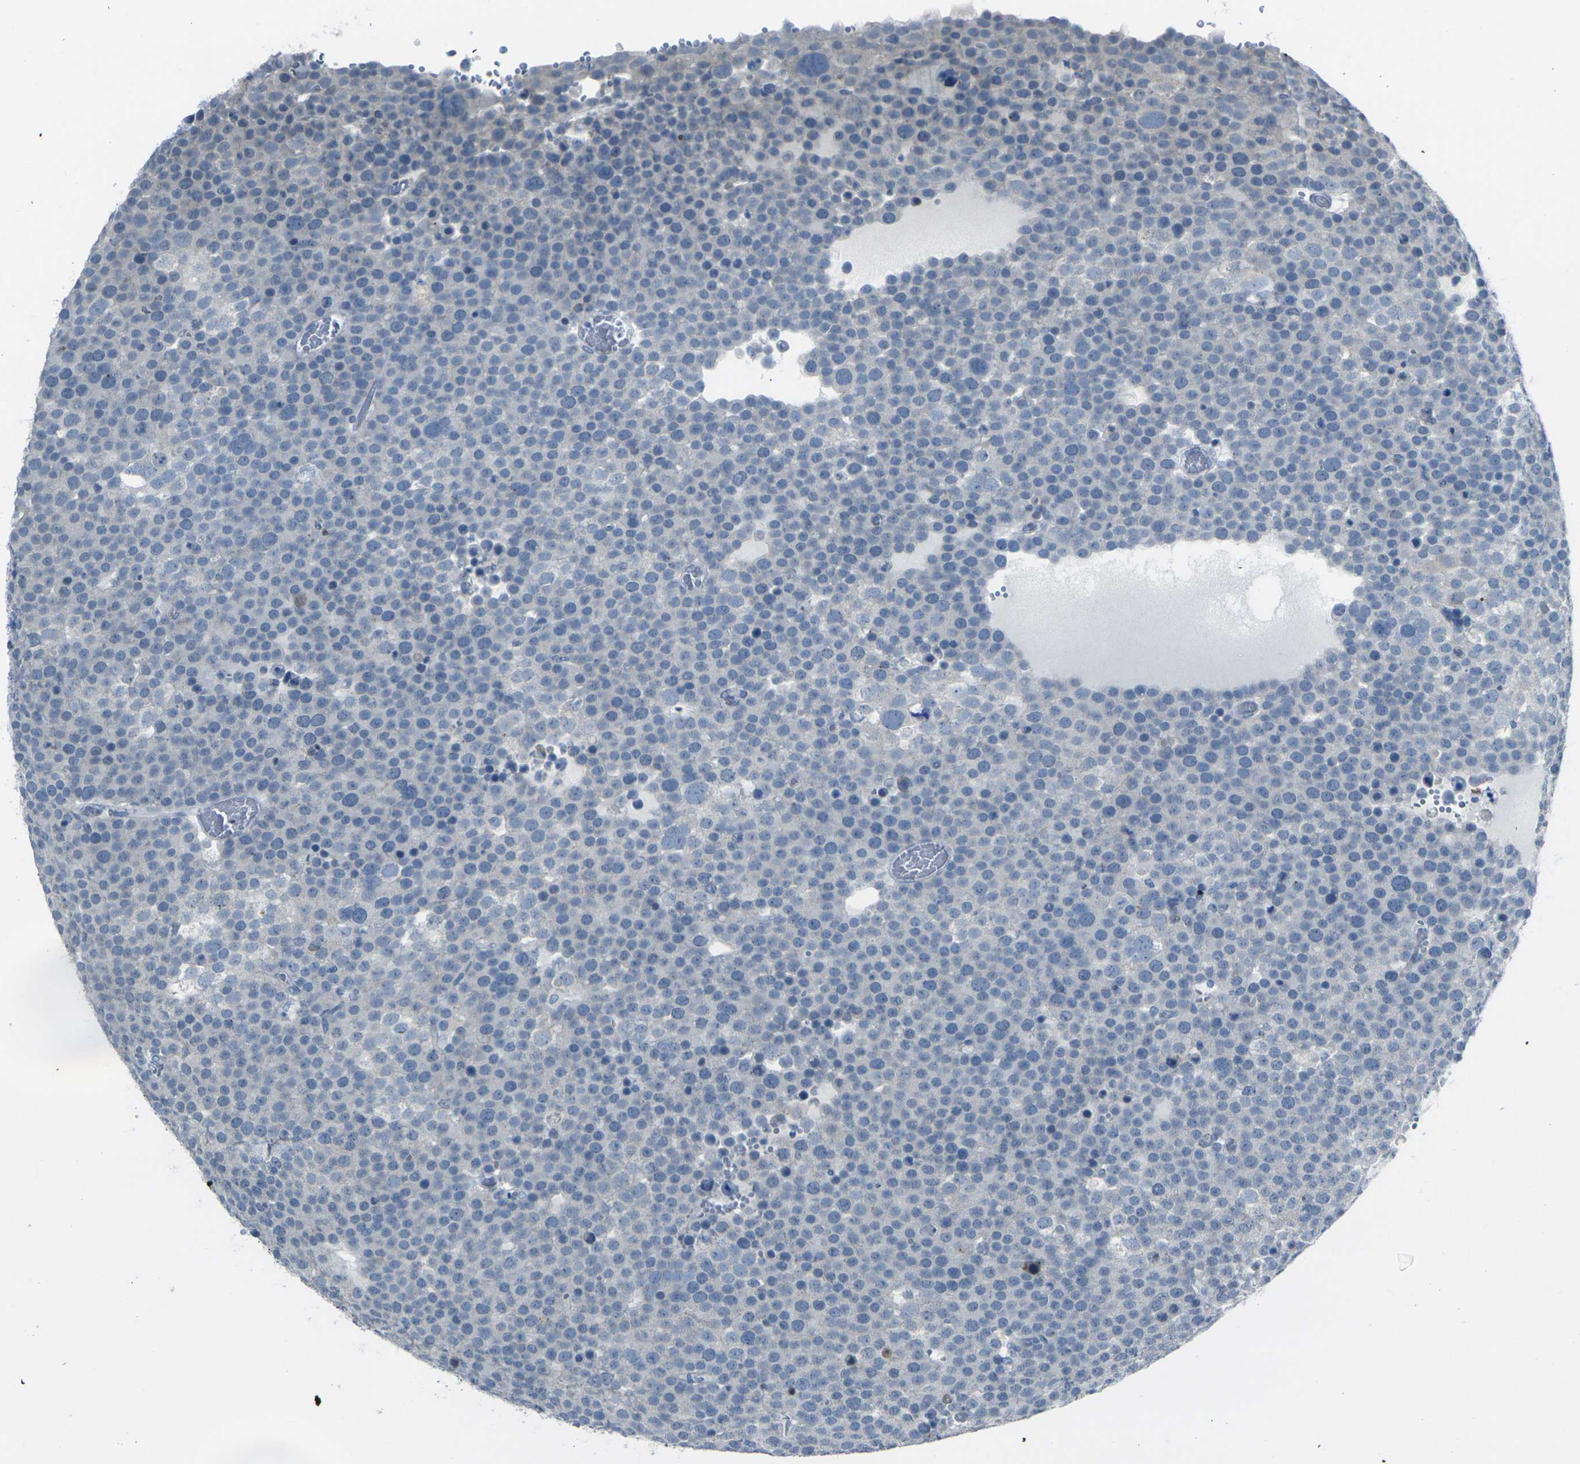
{"staining": {"intensity": "negative", "quantity": "none", "location": "none"}, "tissue": "testis cancer", "cell_type": "Tumor cells", "image_type": "cancer", "snomed": [{"axis": "morphology", "description": "Seminoma, NOS"}, {"axis": "topography", "description": "Testis"}], "caption": "A high-resolution photomicrograph shows IHC staining of testis cancer, which reveals no significant positivity in tumor cells.", "gene": "ANKRD46", "patient": {"sex": "male", "age": 71}}